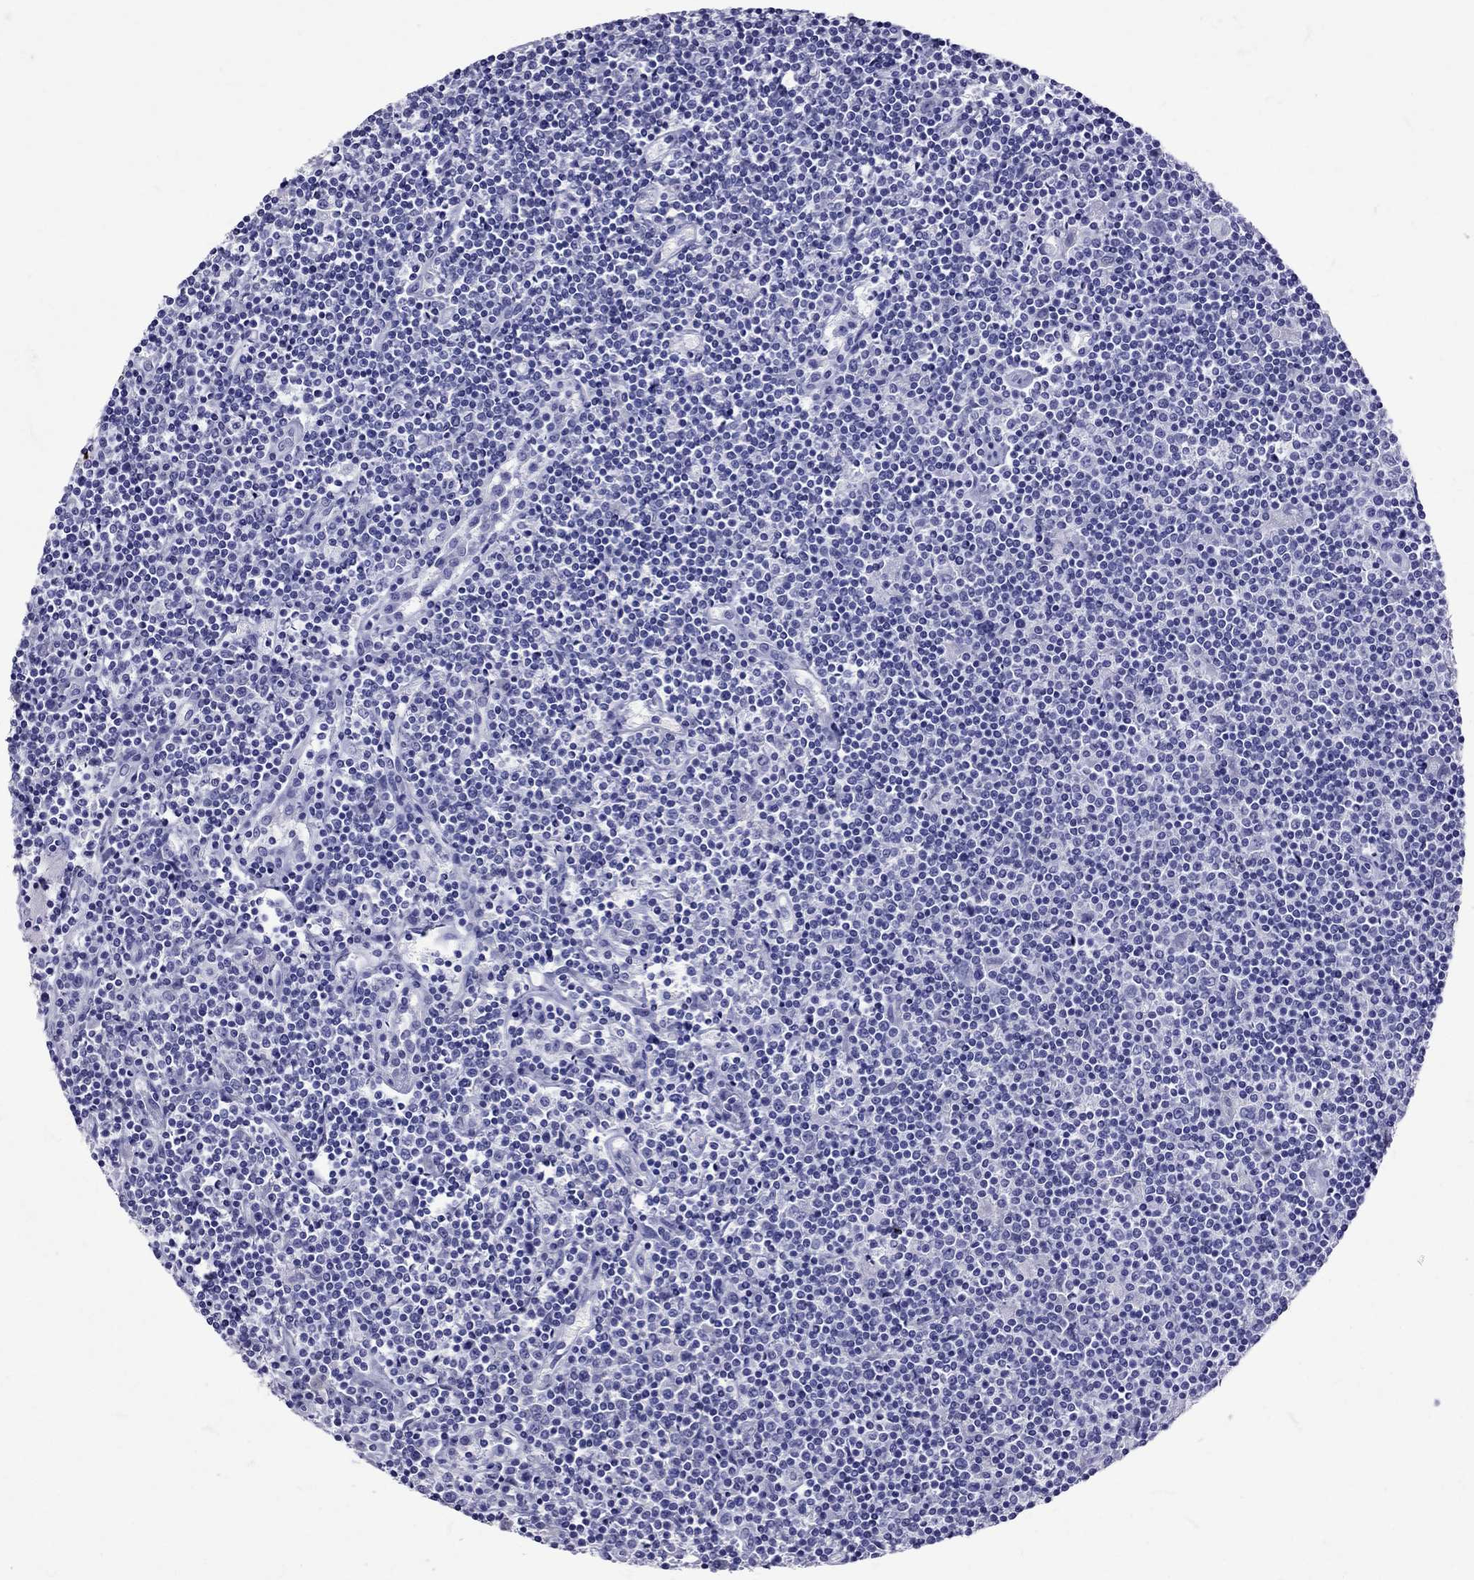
{"staining": {"intensity": "negative", "quantity": "none", "location": "none"}, "tissue": "lymphoma", "cell_type": "Tumor cells", "image_type": "cancer", "snomed": [{"axis": "morphology", "description": "Hodgkin's disease, NOS"}, {"axis": "topography", "description": "Lymph node"}], "caption": "Photomicrograph shows no protein positivity in tumor cells of lymphoma tissue.", "gene": "AVP", "patient": {"sex": "male", "age": 40}}